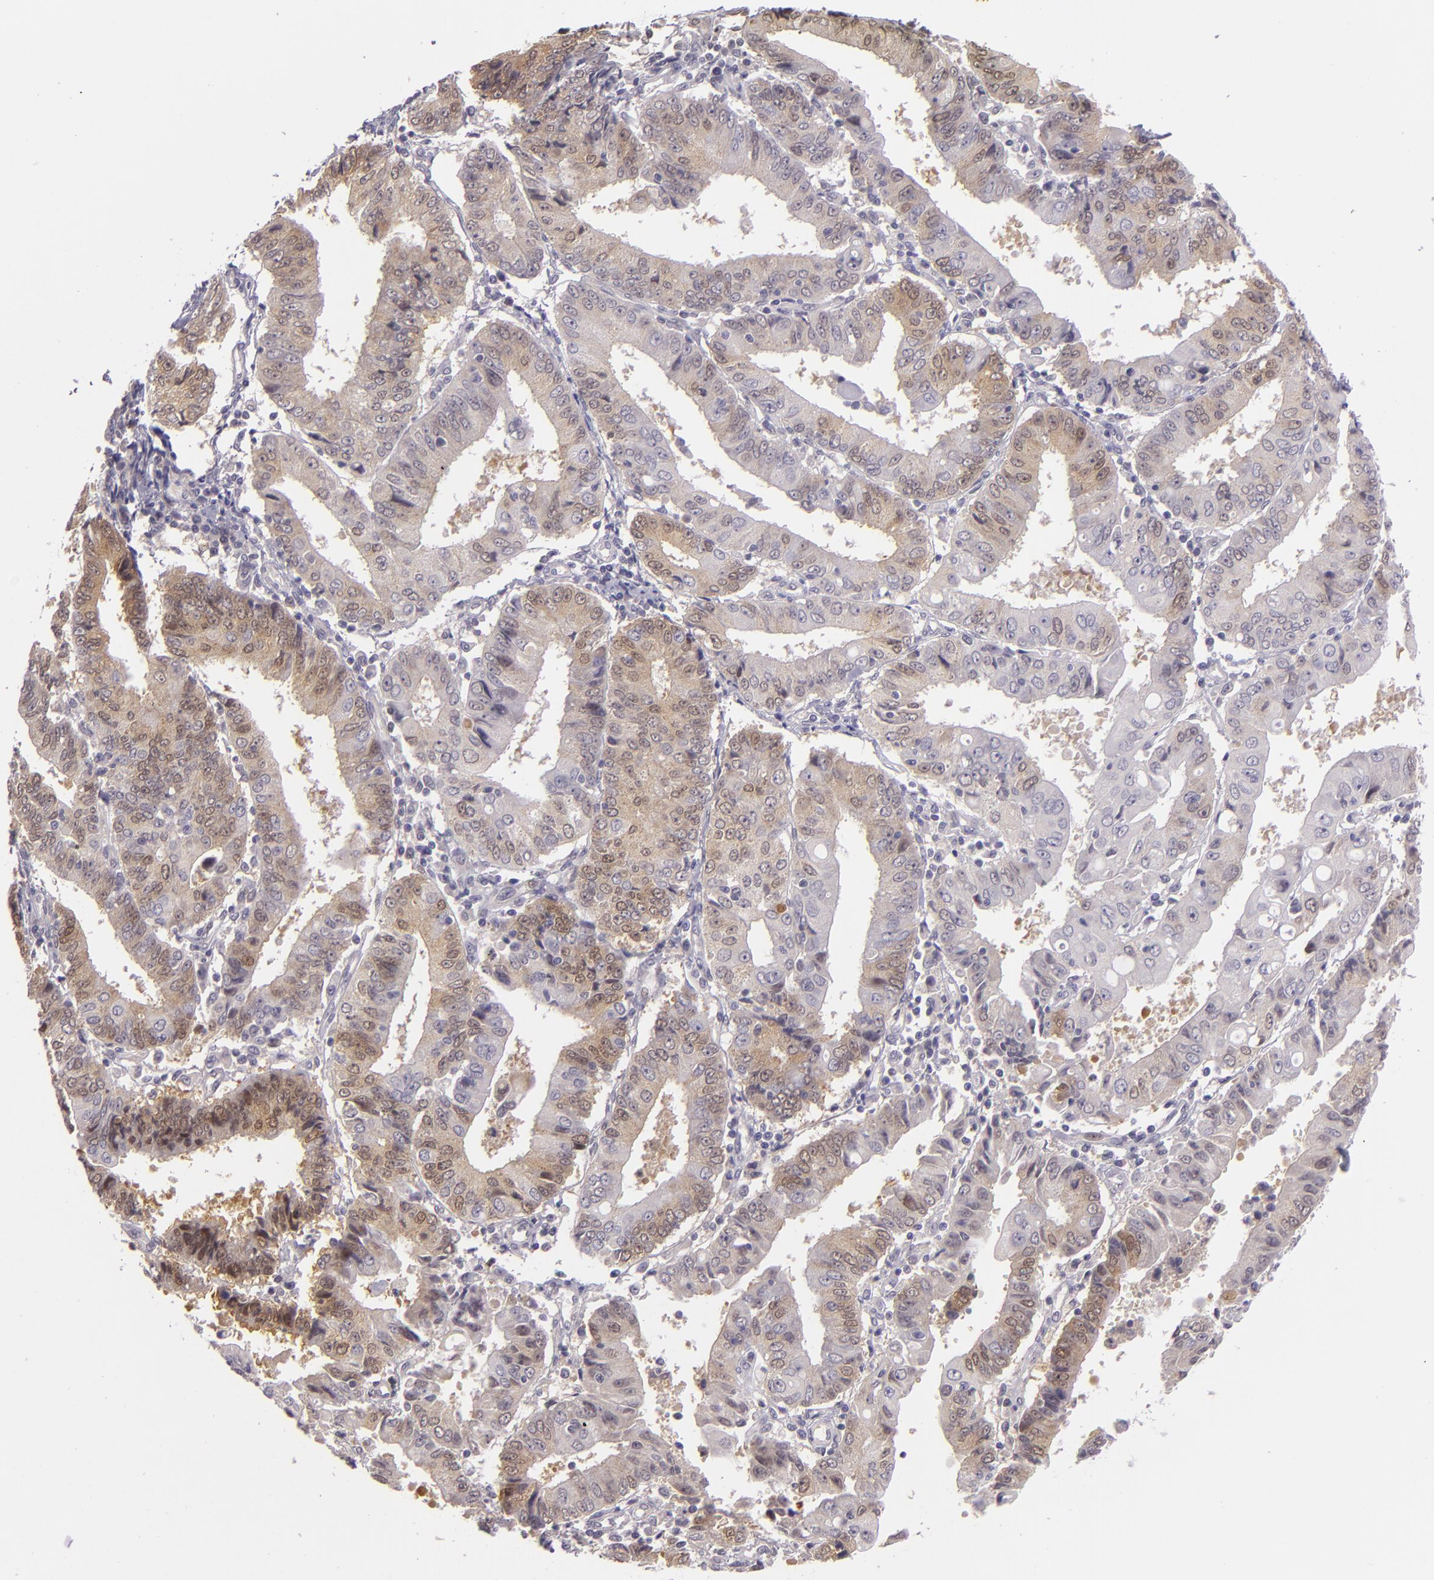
{"staining": {"intensity": "weak", "quantity": "25%-75%", "location": "cytoplasmic/membranous,nuclear"}, "tissue": "endometrial cancer", "cell_type": "Tumor cells", "image_type": "cancer", "snomed": [{"axis": "morphology", "description": "Adenocarcinoma, NOS"}, {"axis": "topography", "description": "Endometrium"}], "caption": "Tumor cells demonstrate weak cytoplasmic/membranous and nuclear positivity in approximately 25%-75% of cells in endometrial cancer. Using DAB (3,3'-diaminobenzidine) (brown) and hematoxylin (blue) stains, captured at high magnification using brightfield microscopy.", "gene": "CSE1L", "patient": {"sex": "female", "age": 75}}